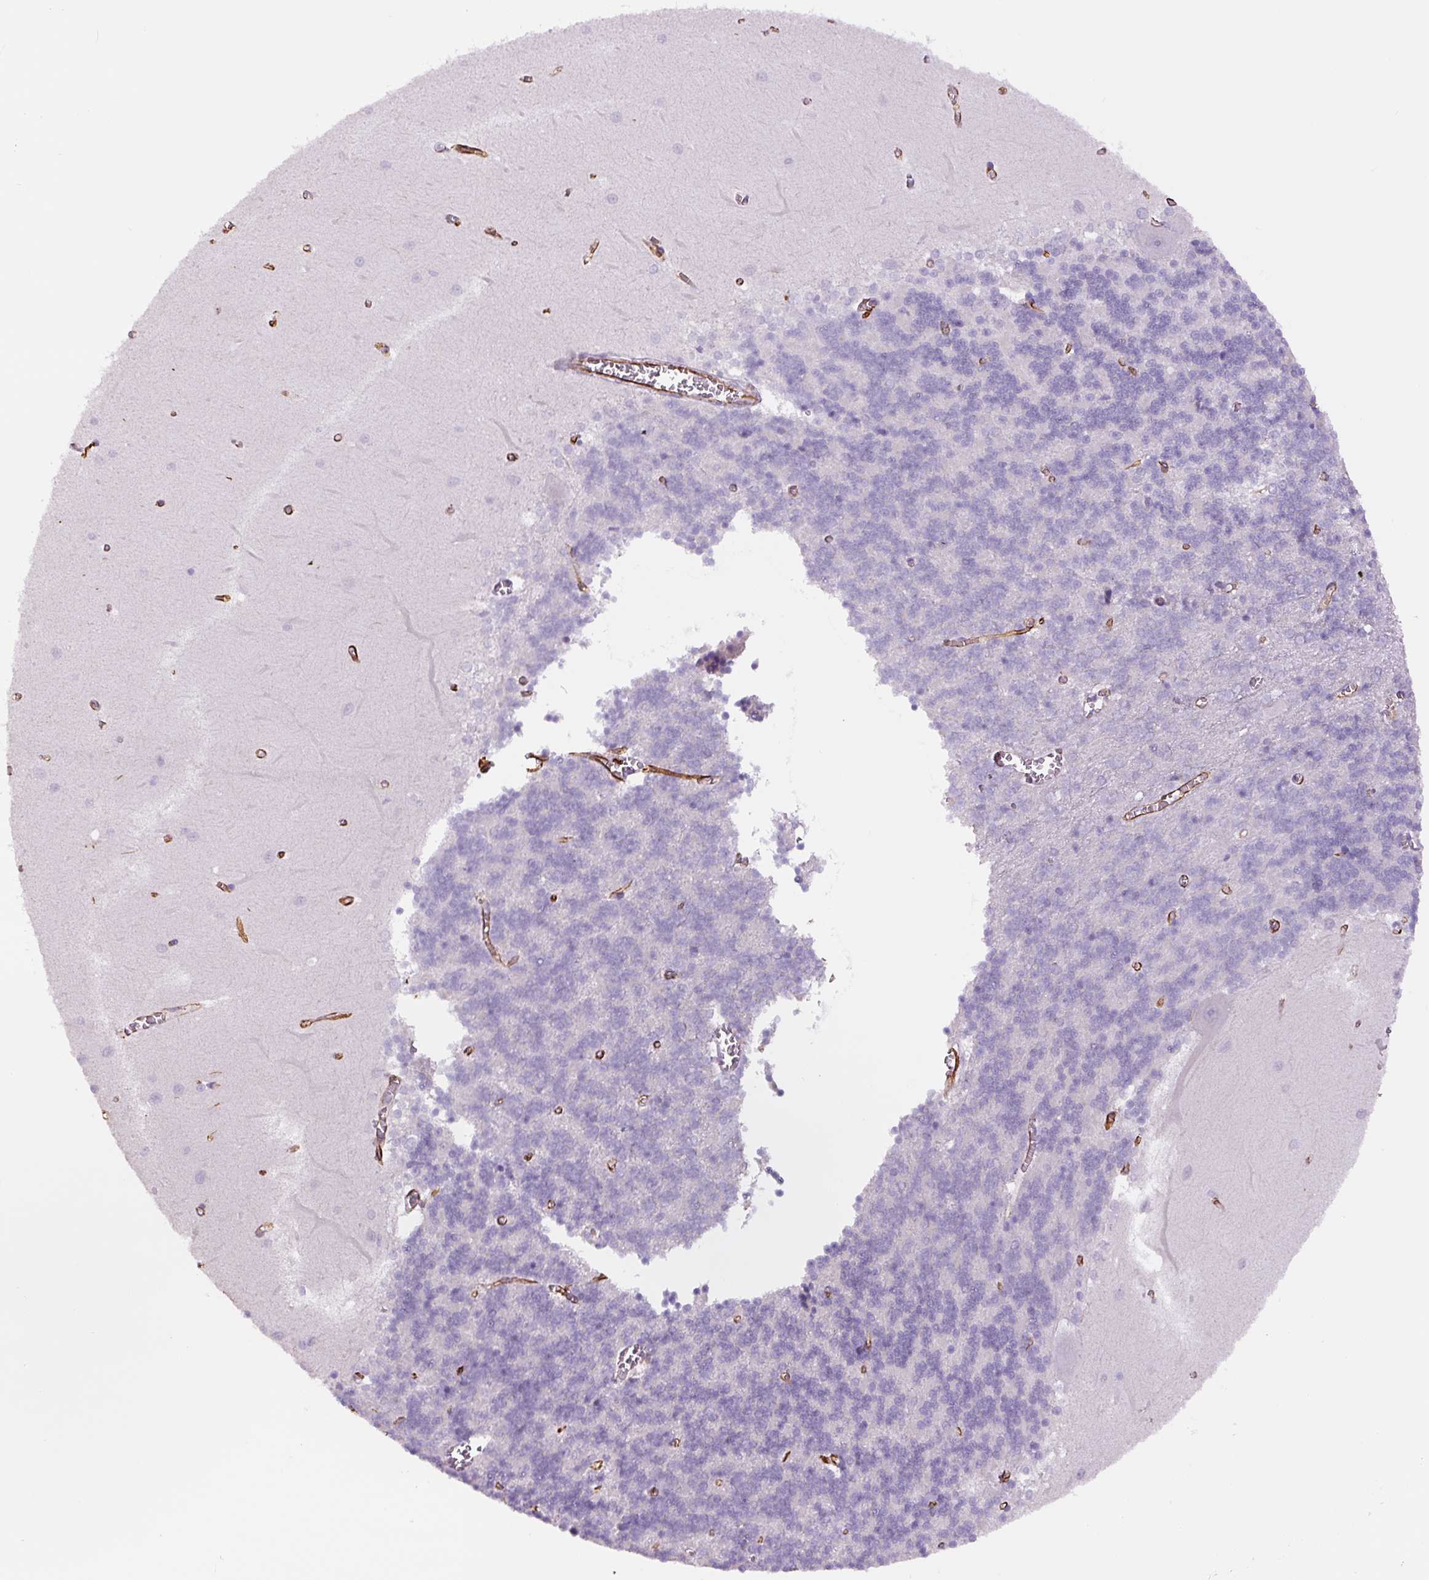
{"staining": {"intensity": "negative", "quantity": "none", "location": "none"}, "tissue": "cerebellum", "cell_type": "Cells in granular layer", "image_type": "normal", "snomed": [{"axis": "morphology", "description": "Normal tissue, NOS"}, {"axis": "topography", "description": "Cerebellum"}], "caption": "Cerebellum was stained to show a protein in brown. There is no significant positivity in cells in granular layer. (DAB immunohistochemistry visualized using brightfield microscopy, high magnification).", "gene": "NES", "patient": {"sex": "male", "age": 37}}